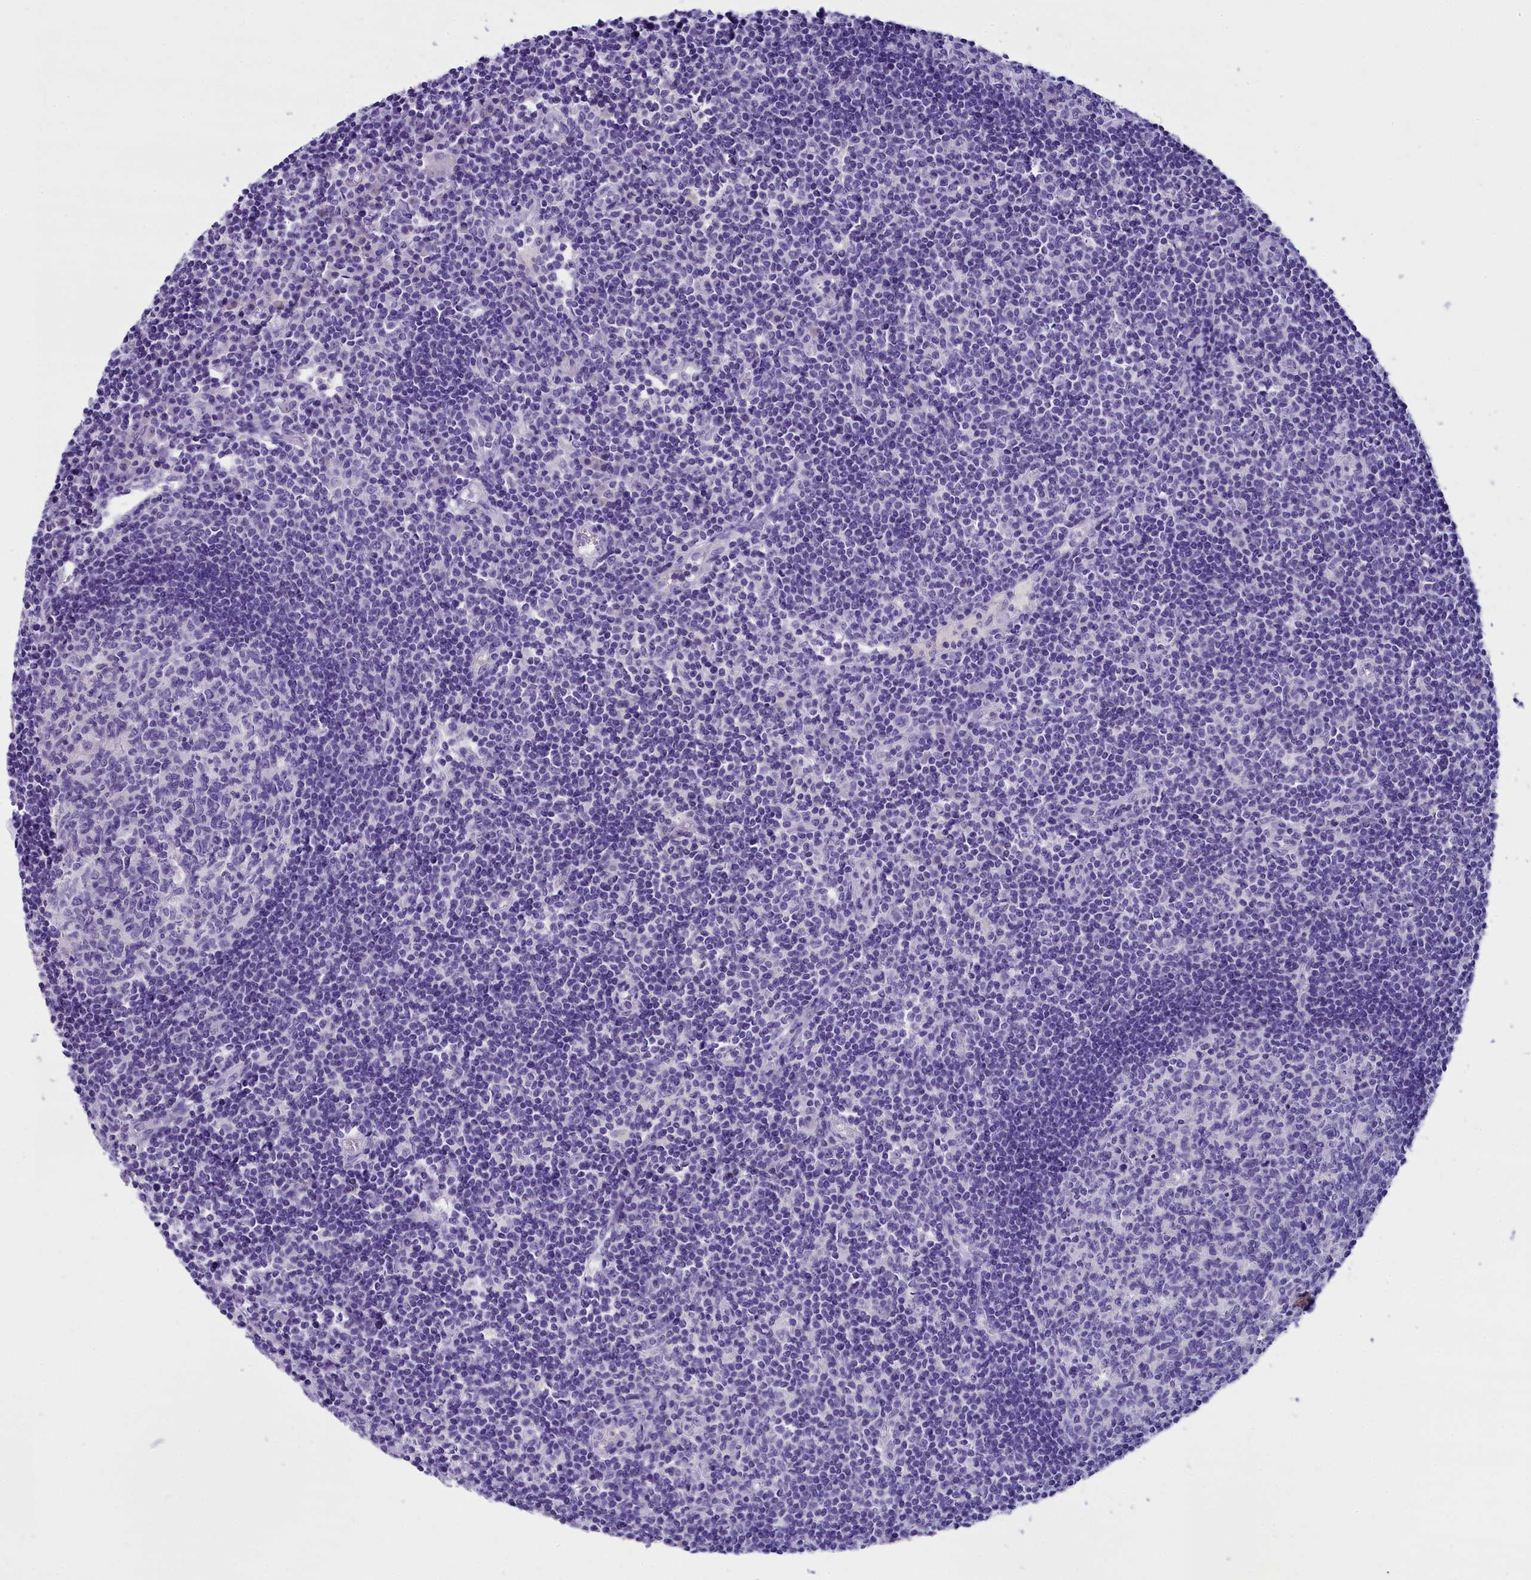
{"staining": {"intensity": "negative", "quantity": "none", "location": "none"}, "tissue": "lymph node", "cell_type": "Germinal center cells", "image_type": "normal", "snomed": [{"axis": "morphology", "description": "Normal tissue, NOS"}, {"axis": "topography", "description": "Lymph node"}], "caption": "Immunohistochemistry (IHC) histopathology image of normal lymph node: human lymph node stained with DAB (3,3'-diaminobenzidine) exhibits no significant protein staining in germinal center cells.", "gene": "SKIDA1", "patient": {"sex": "female", "age": 55}}